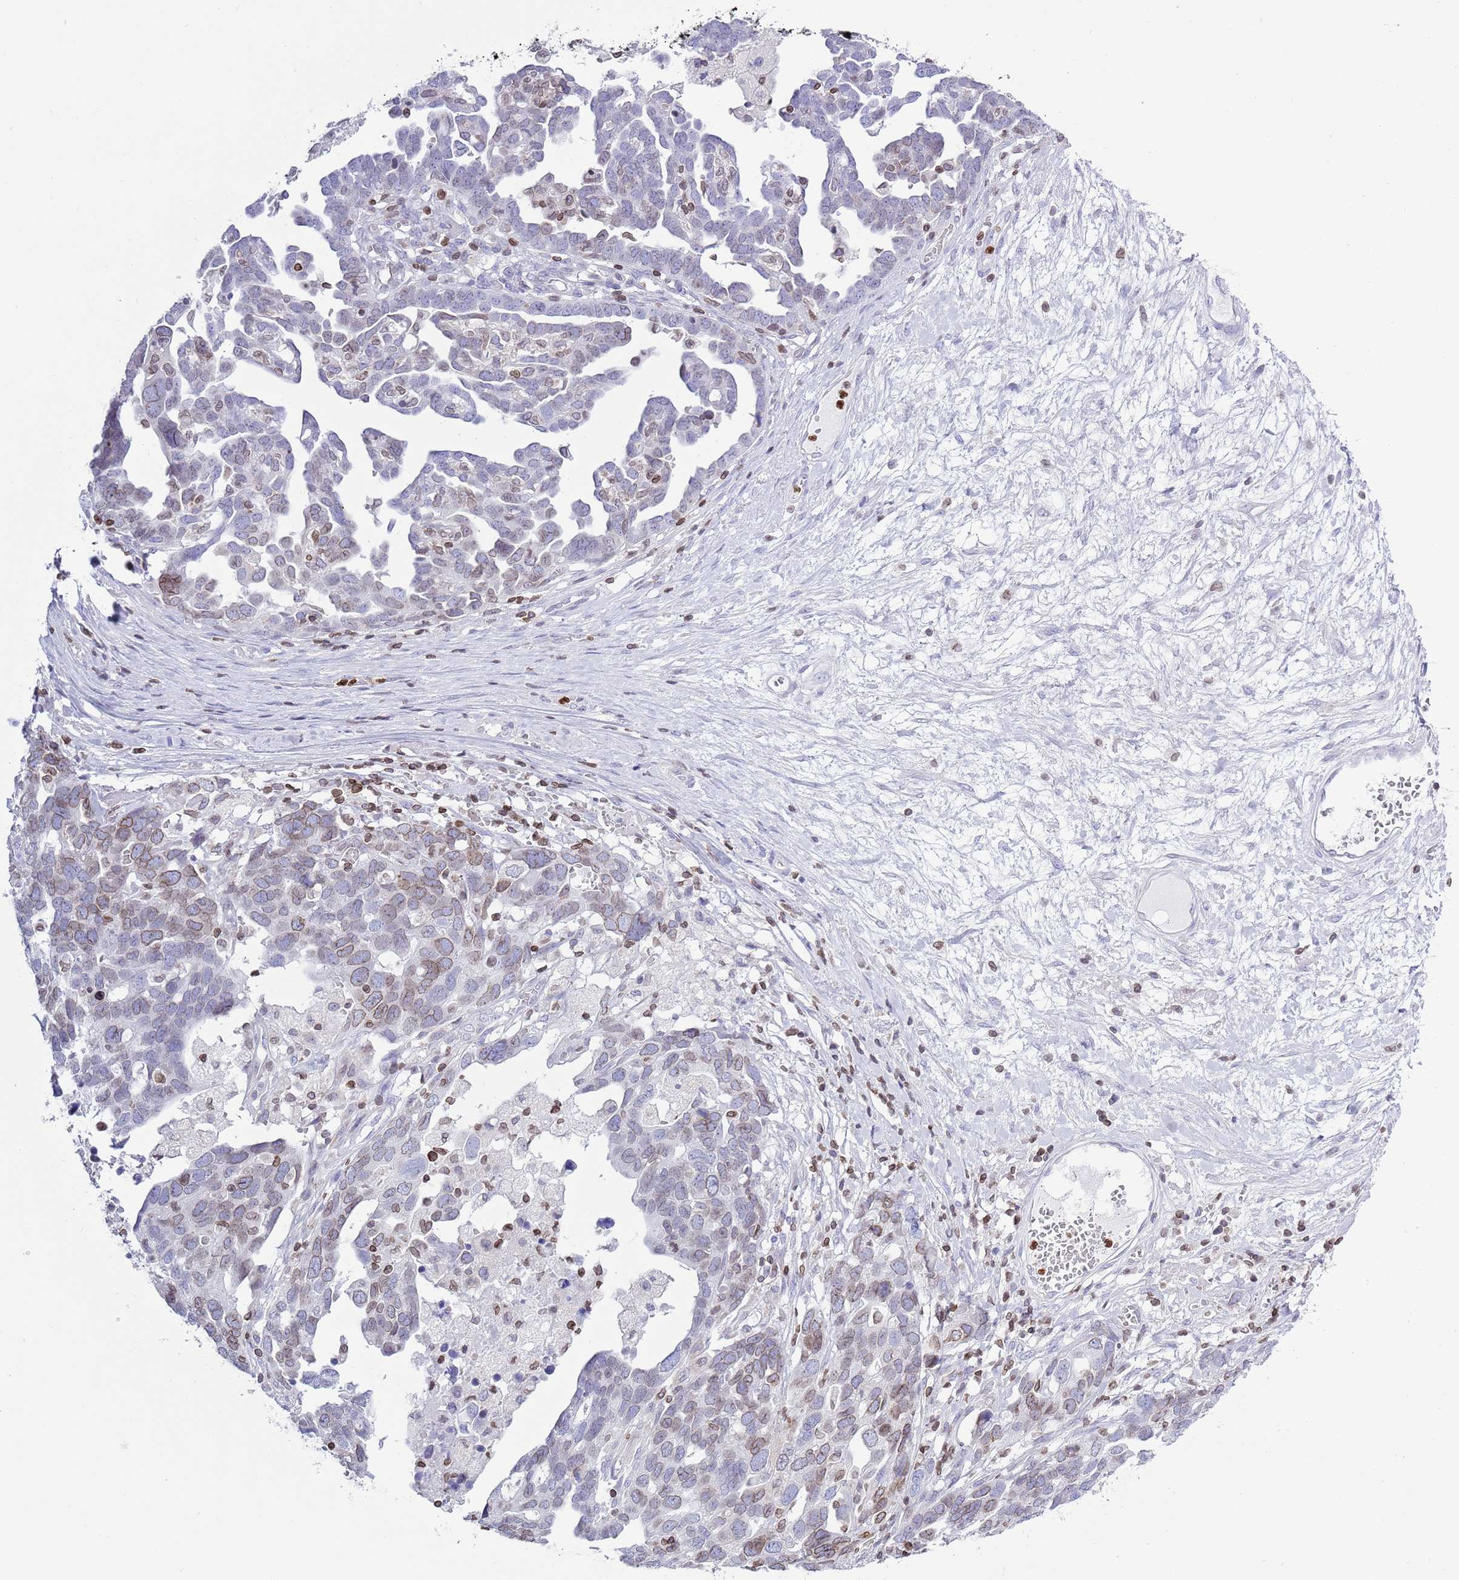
{"staining": {"intensity": "weak", "quantity": "25%-75%", "location": "cytoplasmic/membranous,nuclear"}, "tissue": "ovarian cancer", "cell_type": "Tumor cells", "image_type": "cancer", "snomed": [{"axis": "morphology", "description": "Cystadenocarcinoma, serous, NOS"}, {"axis": "topography", "description": "Ovary"}], "caption": "DAB (3,3'-diaminobenzidine) immunohistochemical staining of human ovarian cancer (serous cystadenocarcinoma) demonstrates weak cytoplasmic/membranous and nuclear protein expression in about 25%-75% of tumor cells.", "gene": "LBR", "patient": {"sex": "female", "age": 54}}